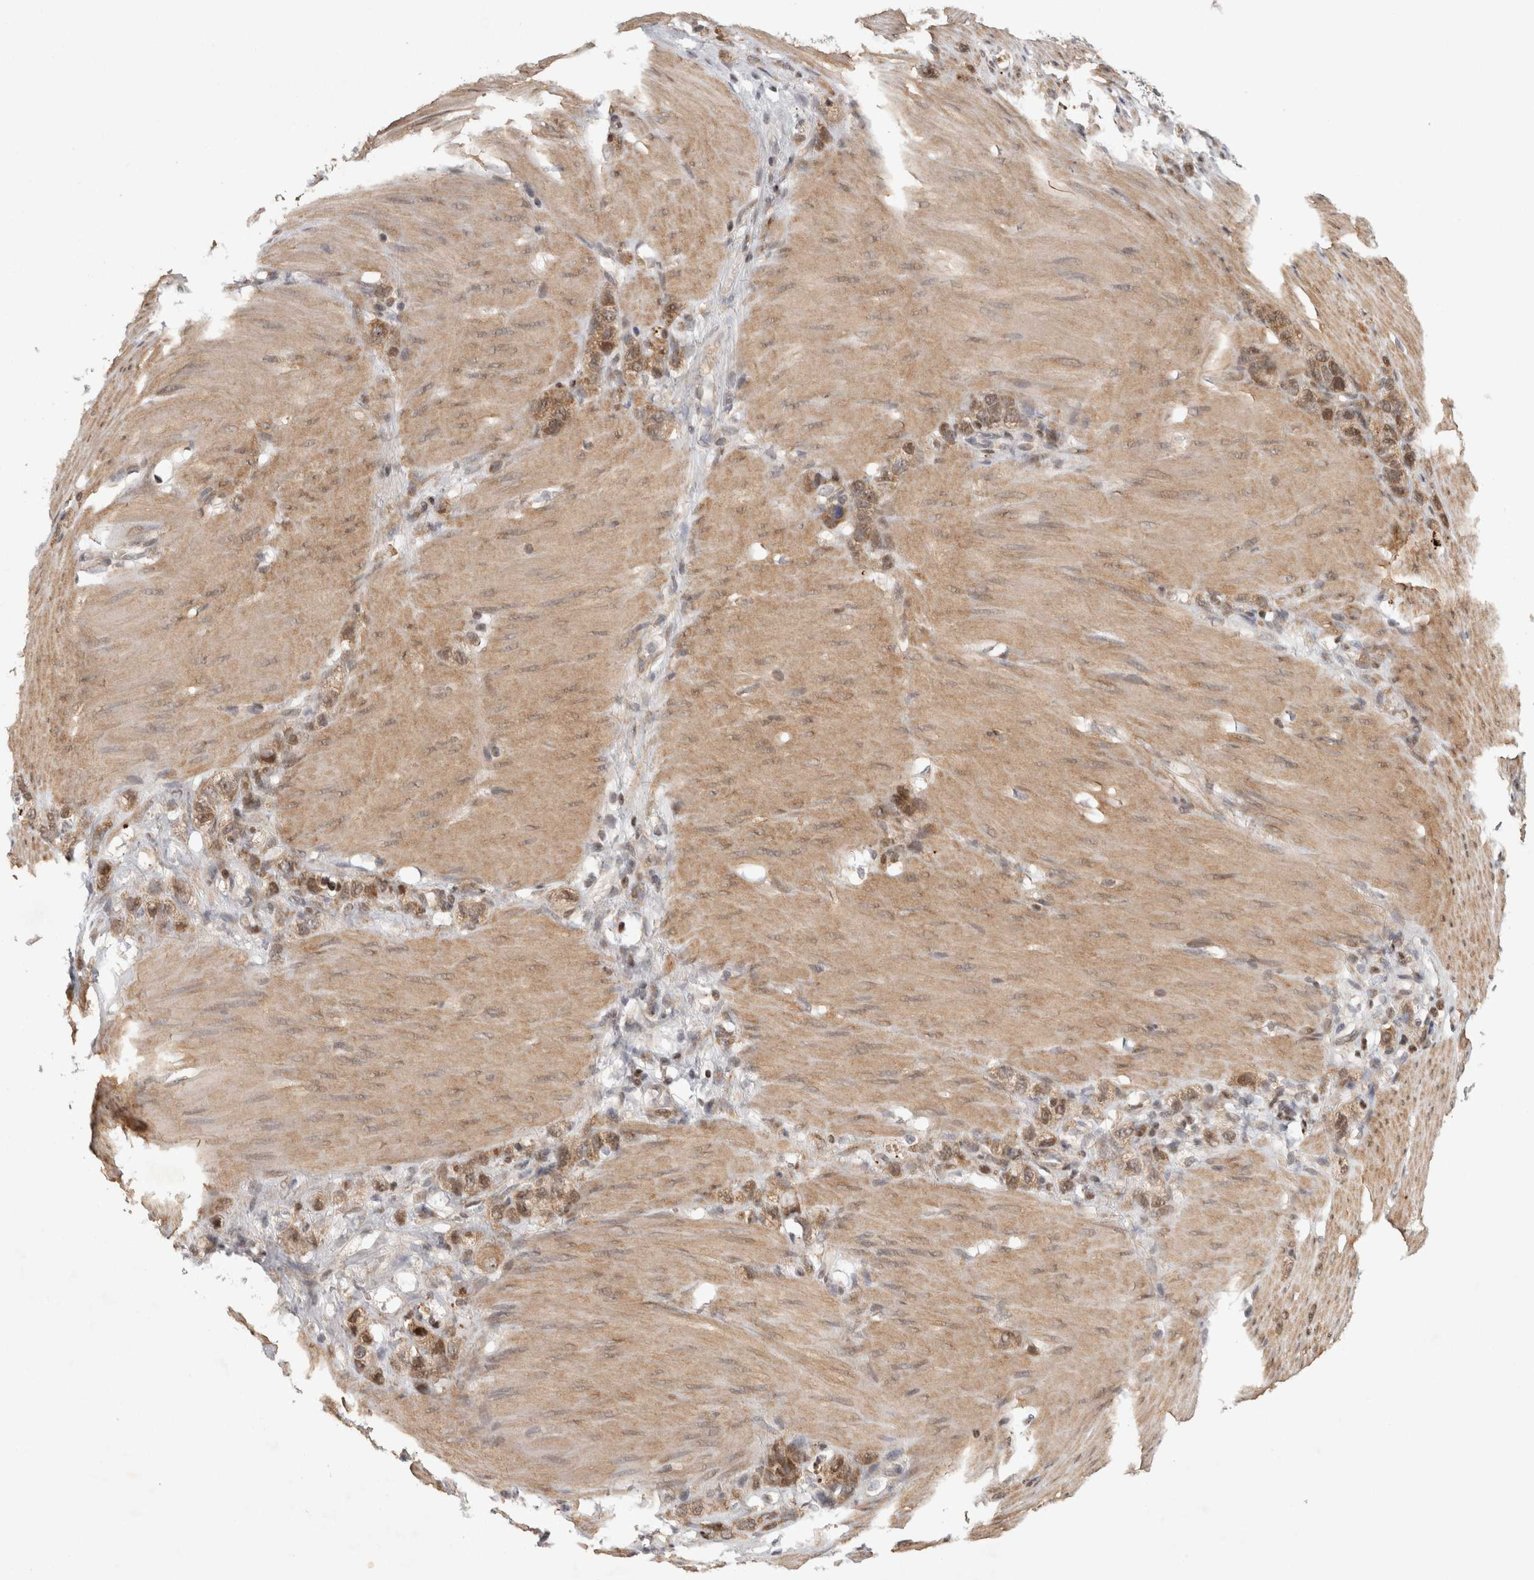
{"staining": {"intensity": "moderate", "quantity": ">75%", "location": "cytoplasmic/membranous,nuclear"}, "tissue": "stomach cancer", "cell_type": "Tumor cells", "image_type": "cancer", "snomed": [{"axis": "morphology", "description": "Normal tissue, NOS"}, {"axis": "morphology", "description": "Adenocarcinoma, NOS"}, {"axis": "morphology", "description": "Adenocarcinoma, High grade"}, {"axis": "topography", "description": "Stomach, upper"}, {"axis": "topography", "description": "Stomach"}], "caption": "Immunohistochemical staining of adenocarcinoma (stomach) shows medium levels of moderate cytoplasmic/membranous and nuclear staining in about >75% of tumor cells.", "gene": "KDM8", "patient": {"sex": "female", "age": 65}}